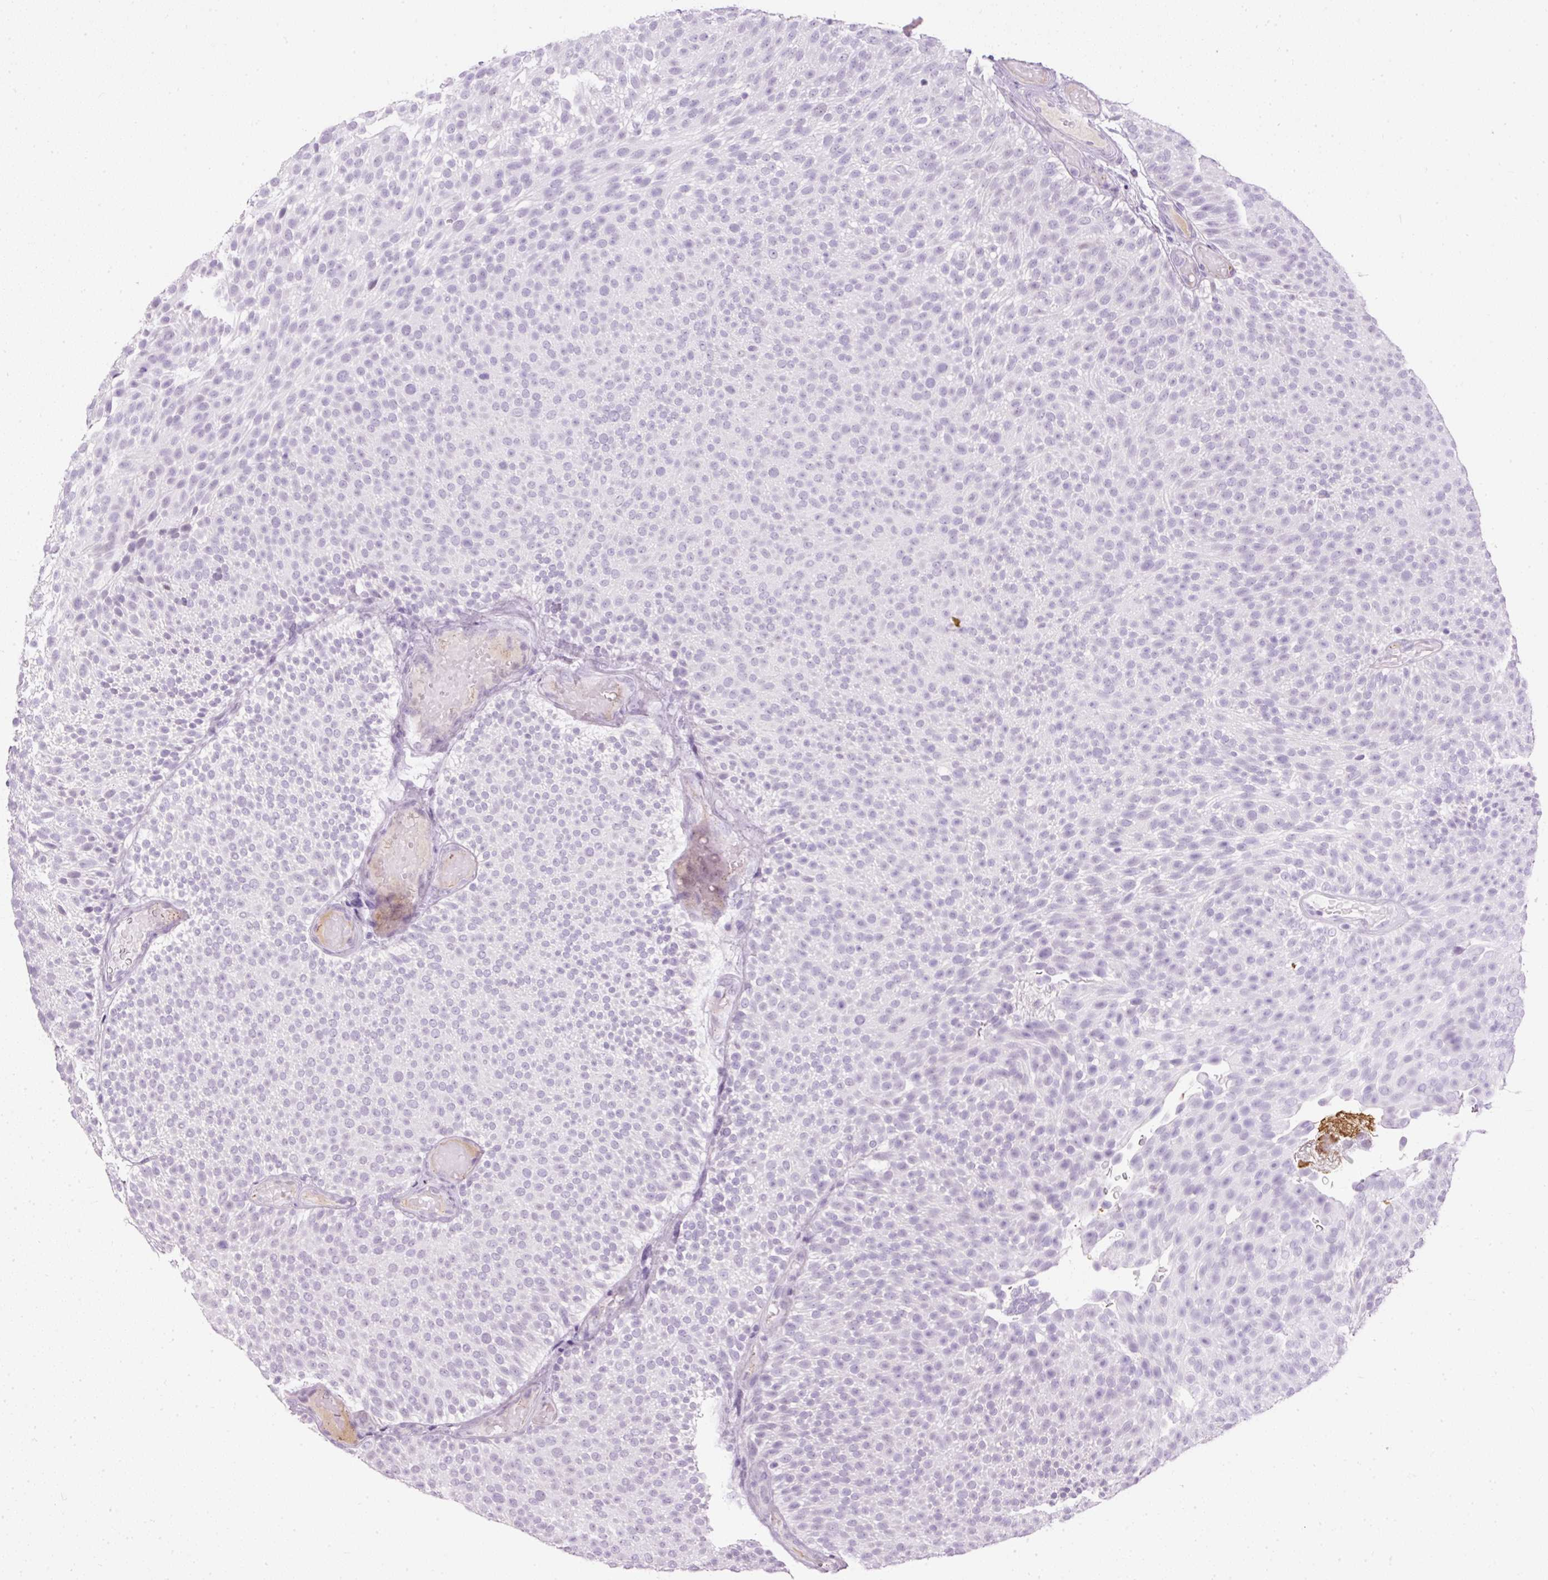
{"staining": {"intensity": "negative", "quantity": "none", "location": "none"}, "tissue": "urothelial cancer", "cell_type": "Tumor cells", "image_type": "cancer", "snomed": [{"axis": "morphology", "description": "Urothelial carcinoma, Low grade"}, {"axis": "topography", "description": "Urinary bladder"}], "caption": "Tumor cells show no significant protein positivity in urothelial cancer.", "gene": "PDE6B", "patient": {"sex": "male", "age": 78}}